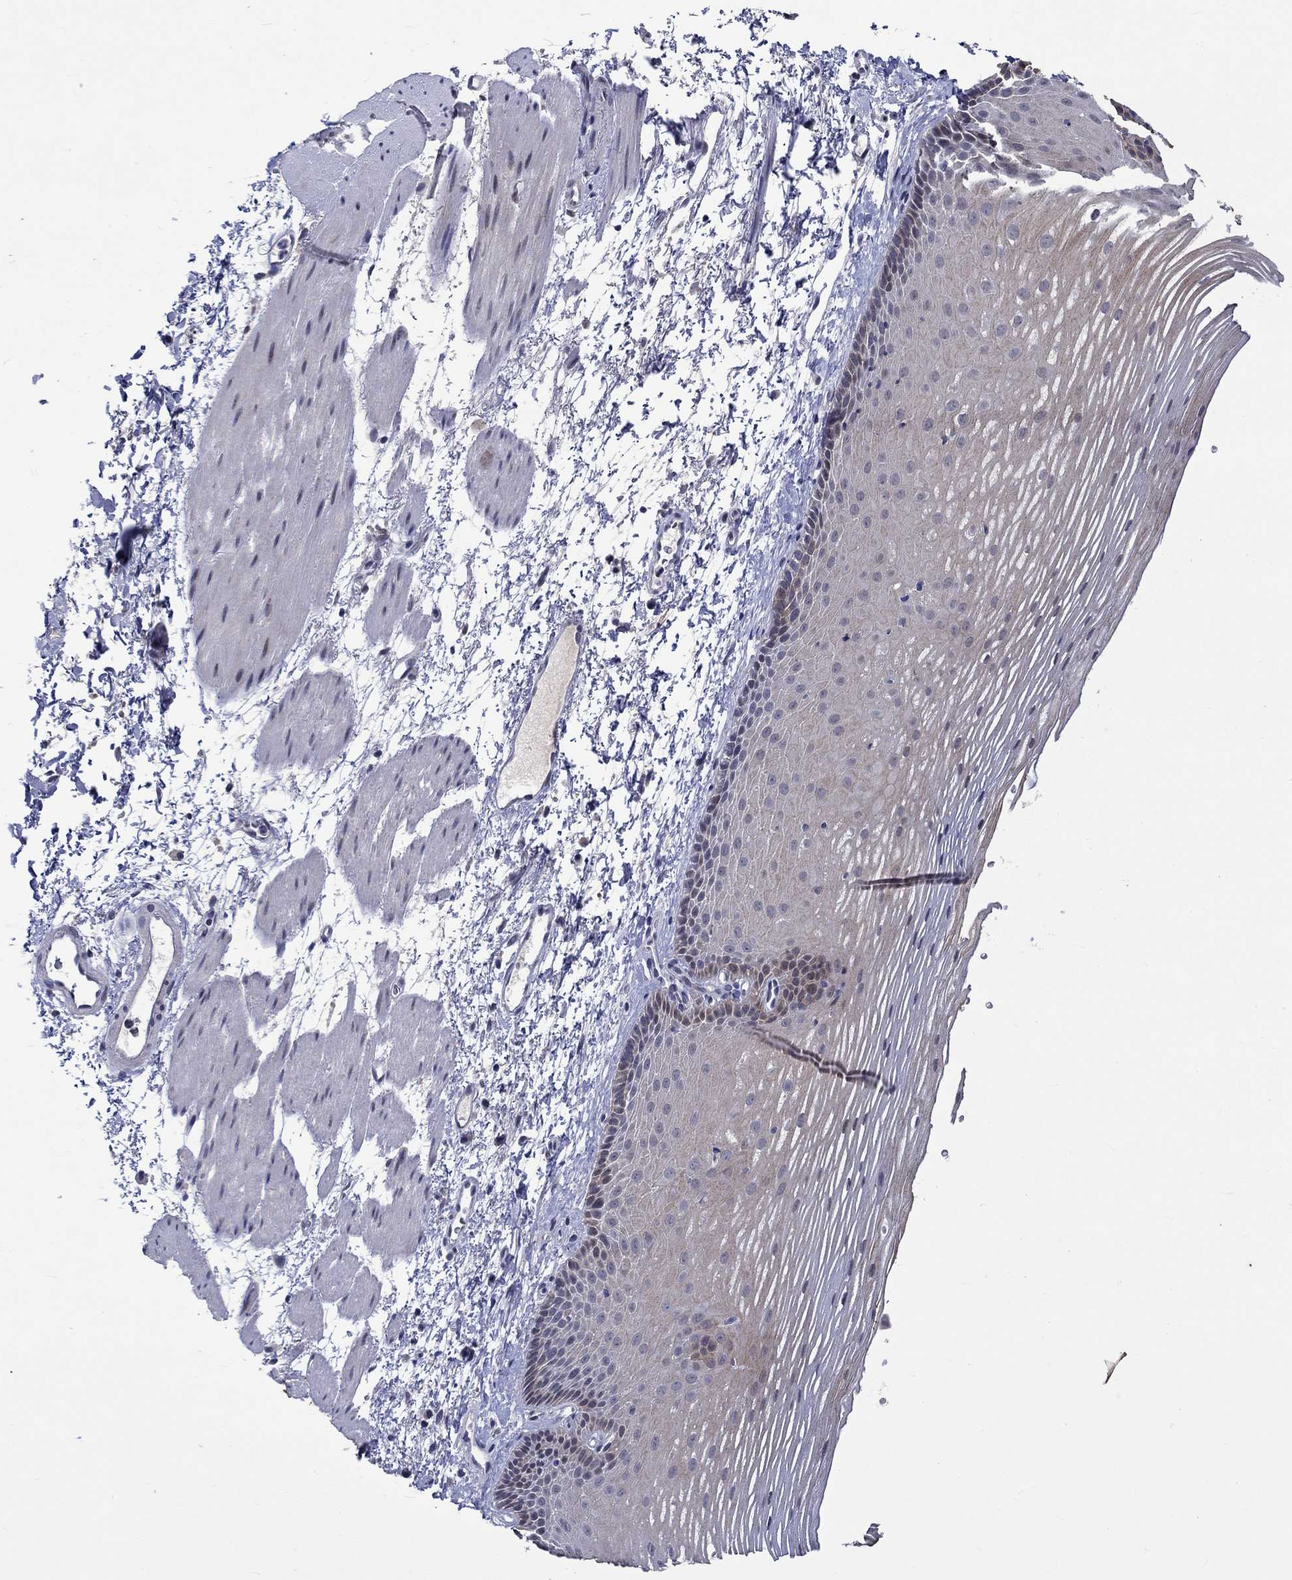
{"staining": {"intensity": "moderate", "quantity": "25%-75%", "location": "cytoplasmic/membranous"}, "tissue": "esophagus", "cell_type": "Squamous epithelial cells", "image_type": "normal", "snomed": [{"axis": "morphology", "description": "Normal tissue, NOS"}, {"axis": "topography", "description": "Esophagus"}], "caption": "This is a histology image of IHC staining of benign esophagus, which shows moderate expression in the cytoplasmic/membranous of squamous epithelial cells.", "gene": "DDX3Y", "patient": {"sex": "male", "age": 76}}